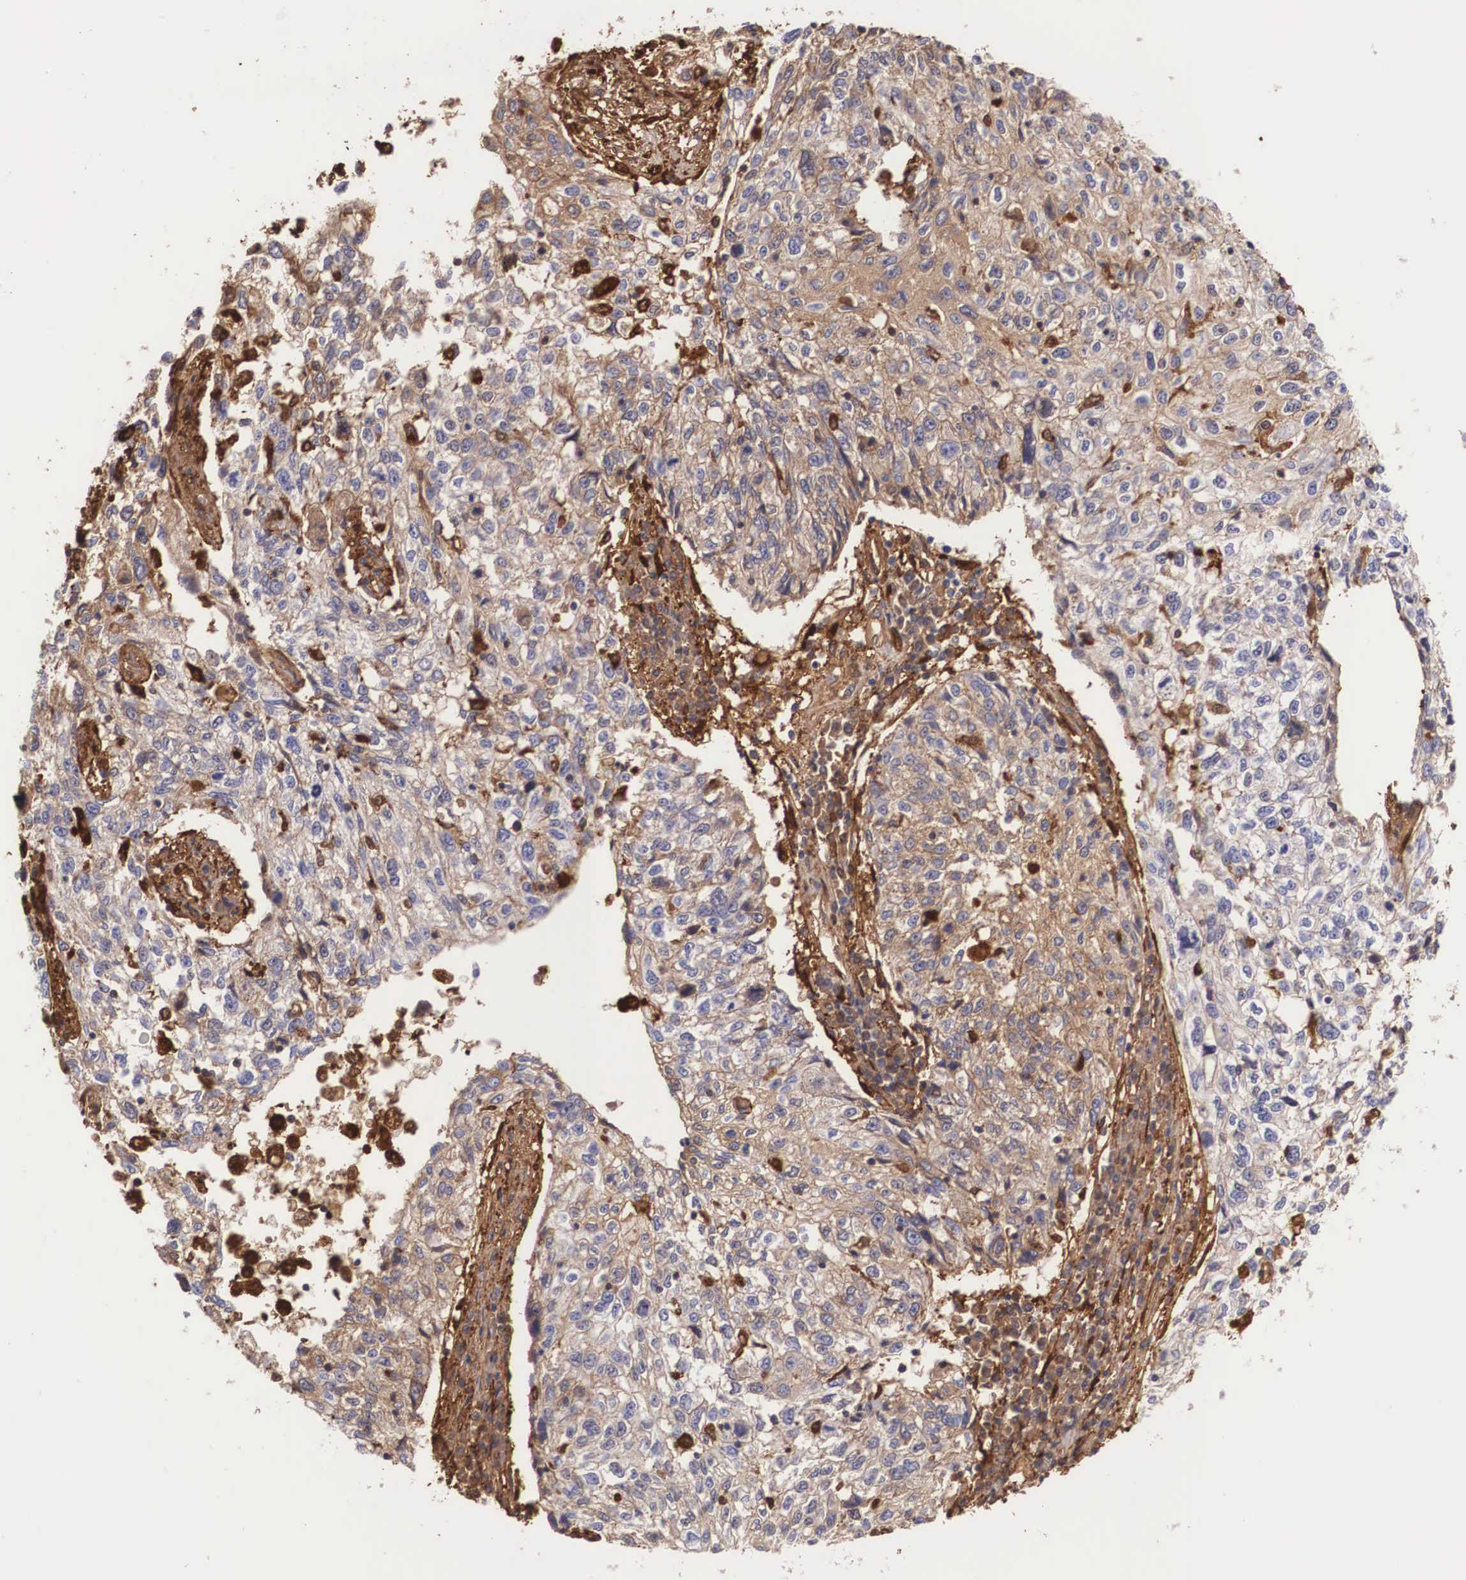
{"staining": {"intensity": "weak", "quantity": "25%-75%", "location": "cytoplasmic/membranous"}, "tissue": "cervical cancer", "cell_type": "Tumor cells", "image_type": "cancer", "snomed": [{"axis": "morphology", "description": "Squamous cell carcinoma, NOS"}, {"axis": "topography", "description": "Cervix"}], "caption": "Cervical cancer (squamous cell carcinoma) stained with a brown dye displays weak cytoplasmic/membranous positive staining in approximately 25%-75% of tumor cells.", "gene": "LGALS1", "patient": {"sex": "female", "age": 57}}